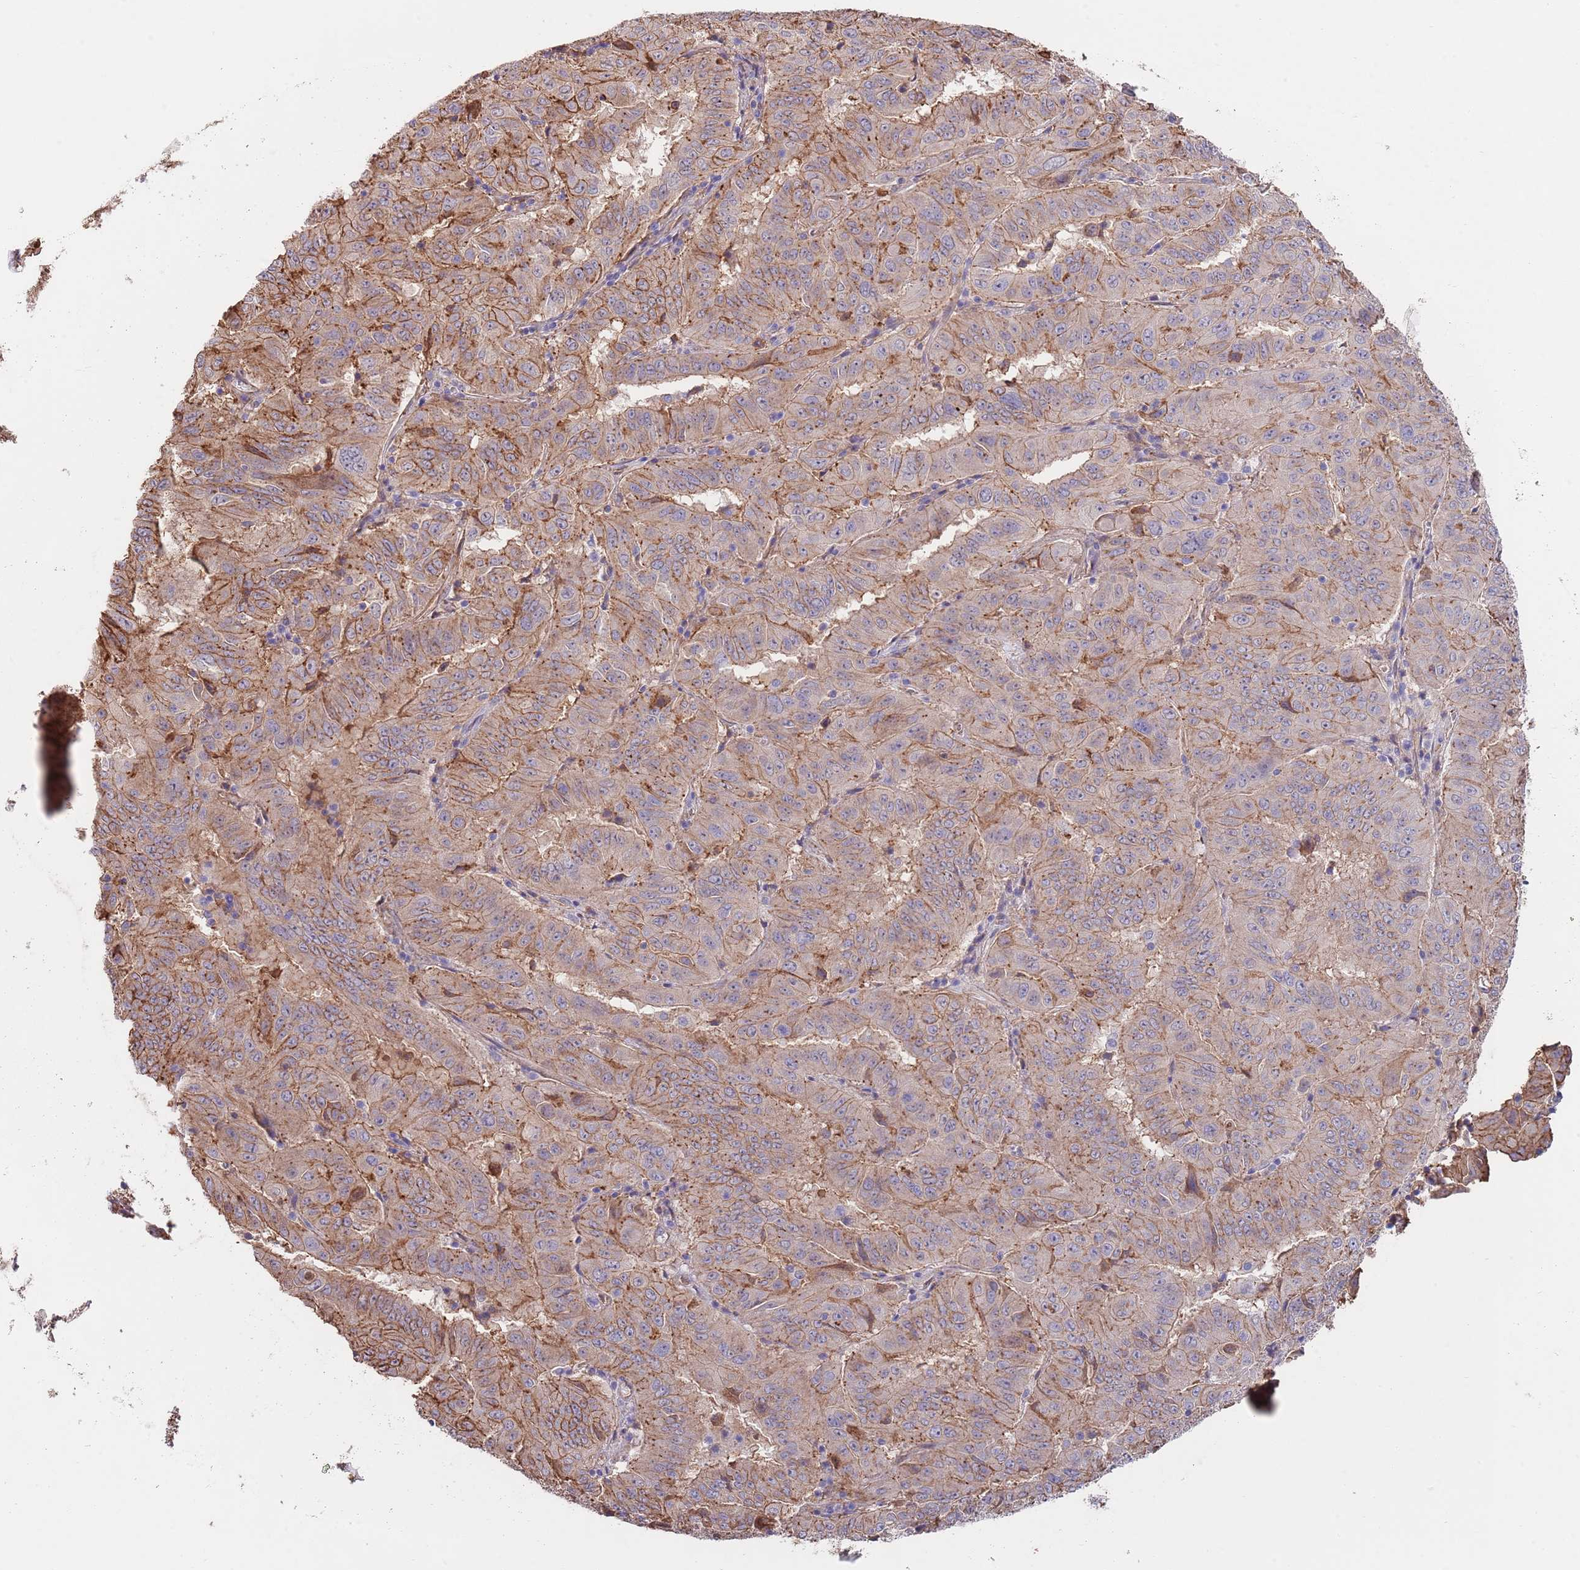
{"staining": {"intensity": "moderate", "quantity": ">75%", "location": "cytoplasmic/membranous"}, "tissue": "pancreatic cancer", "cell_type": "Tumor cells", "image_type": "cancer", "snomed": [{"axis": "morphology", "description": "Adenocarcinoma, NOS"}, {"axis": "topography", "description": "Pancreas"}], "caption": "A high-resolution histopathology image shows immunohistochemistry (IHC) staining of pancreatic adenocarcinoma, which displays moderate cytoplasmic/membranous expression in about >75% of tumor cells. The protein is shown in brown color, while the nuclei are stained blue.", "gene": "BPNT1", "patient": {"sex": "male", "age": 63}}